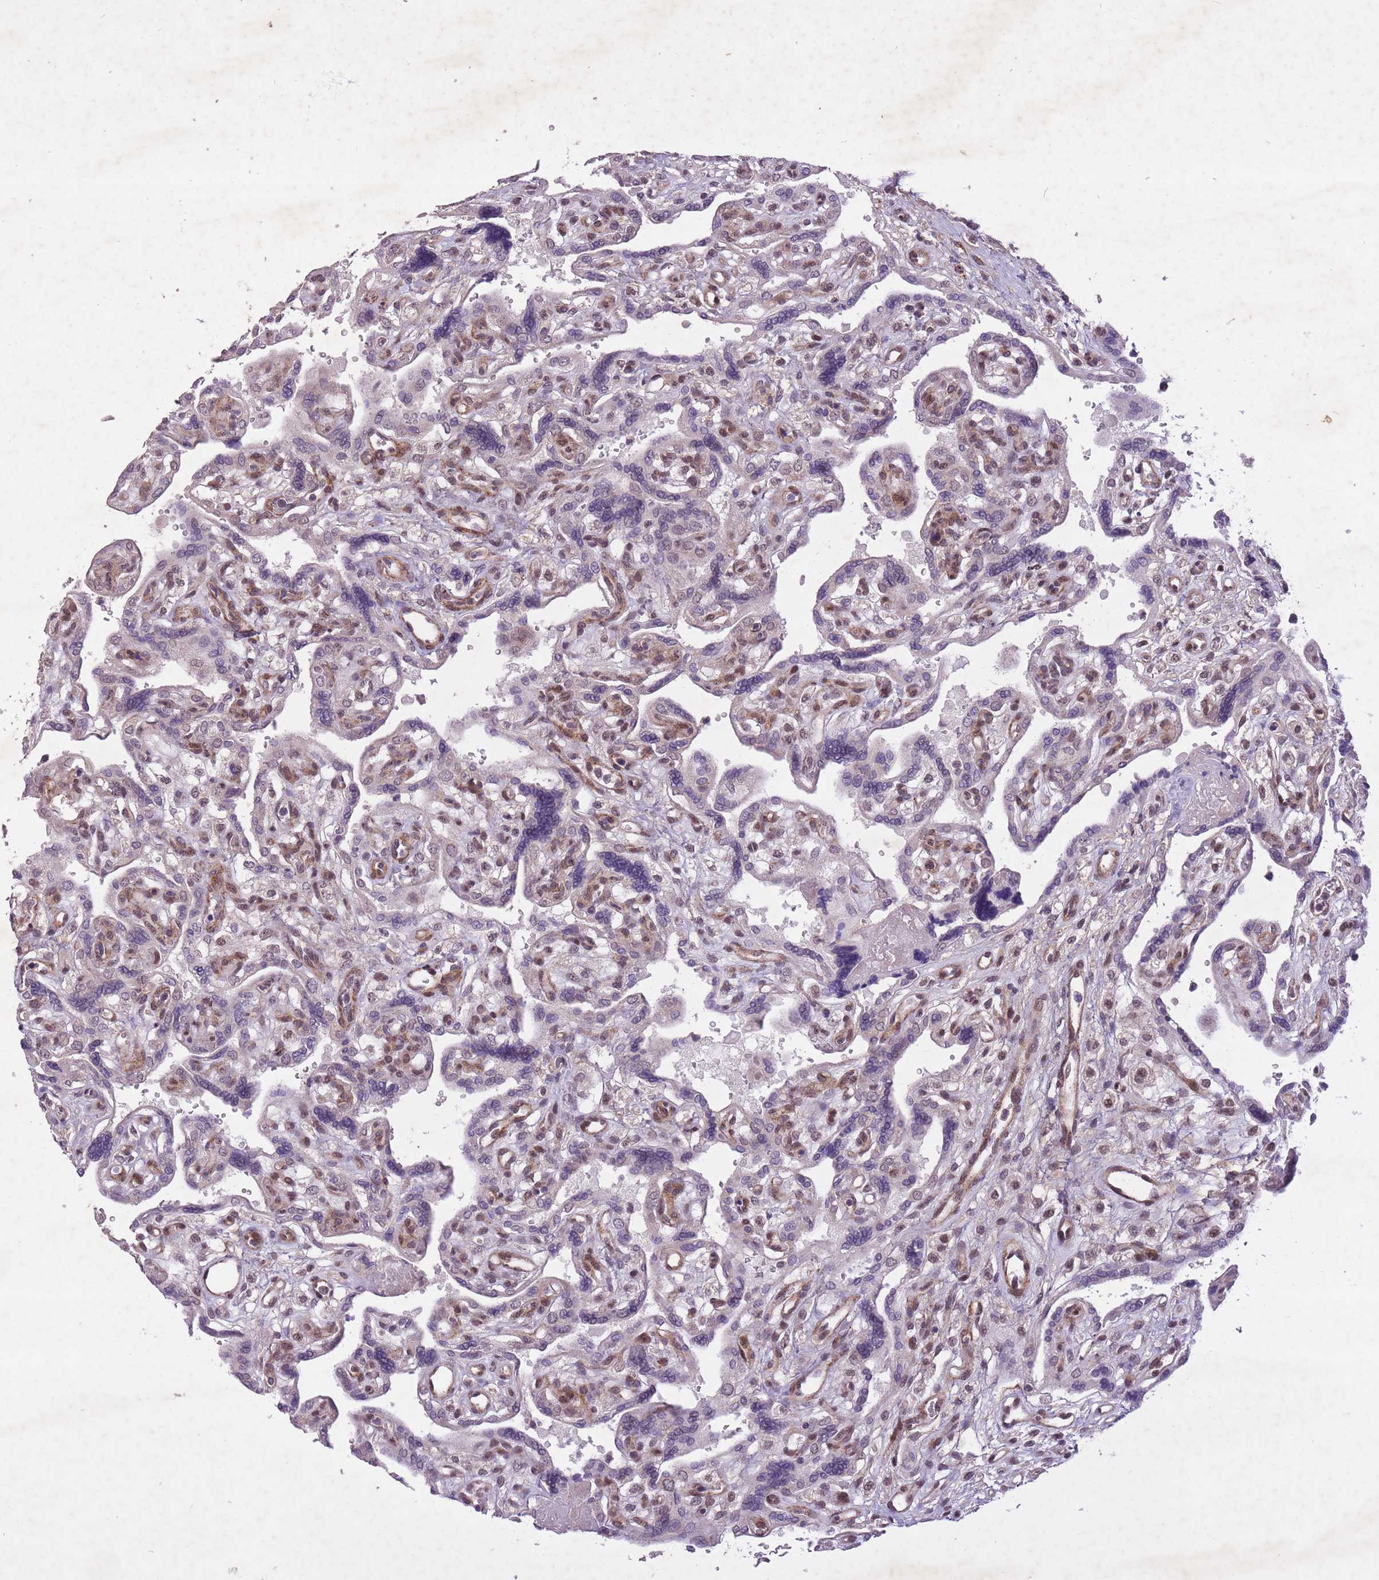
{"staining": {"intensity": "weak", "quantity": ">75%", "location": "nuclear"}, "tissue": "placenta", "cell_type": "Decidual cells", "image_type": "normal", "snomed": [{"axis": "morphology", "description": "Normal tissue, NOS"}, {"axis": "topography", "description": "Placenta"}], "caption": "The micrograph displays staining of unremarkable placenta, revealing weak nuclear protein staining (brown color) within decidual cells. (DAB (3,3'-diaminobenzidine) IHC, brown staining for protein, blue staining for nuclei).", "gene": "CBX6", "patient": {"sex": "female", "age": 39}}